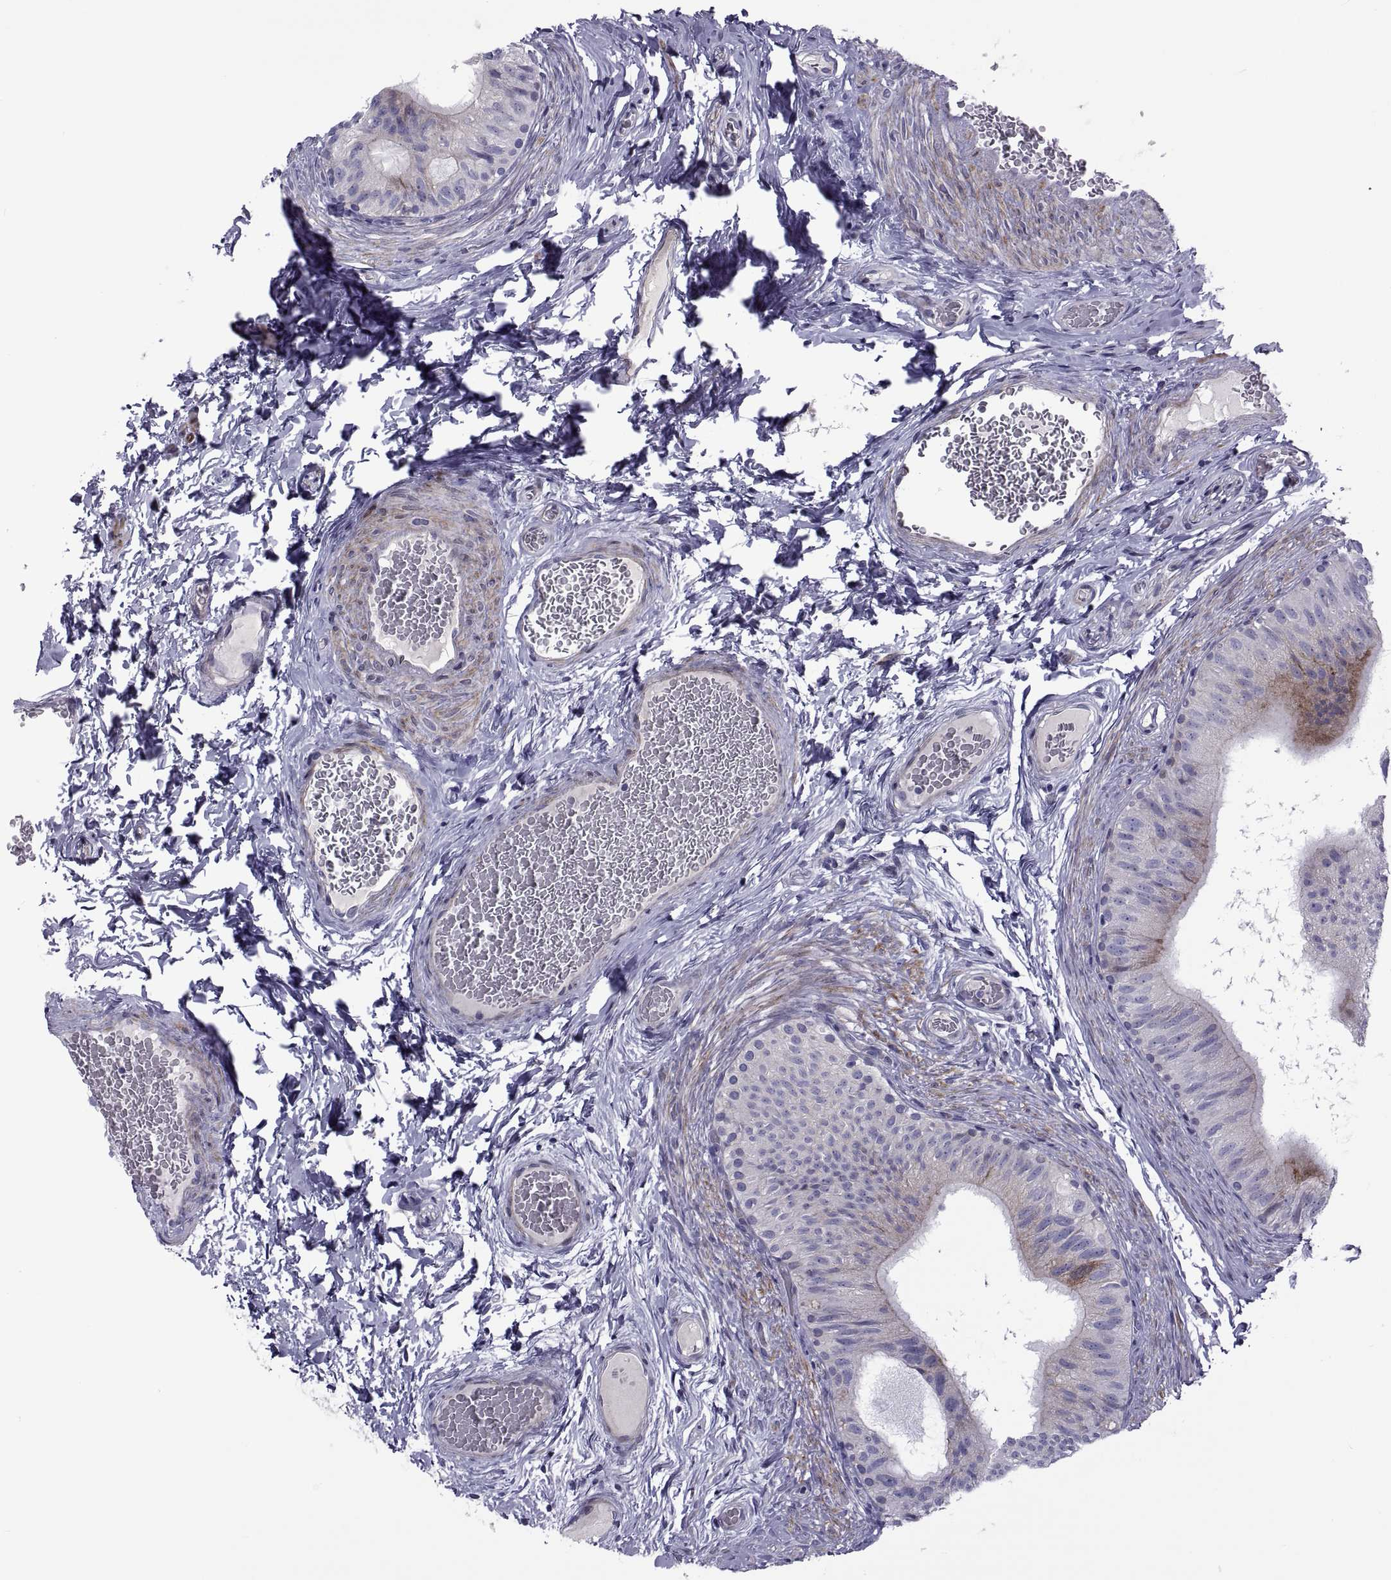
{"staining": {"intensity": "moderate", "quantity": "<25%", "location": "cytoplasmic/membranous"}, "tissue": "epididymis", "cell_type": "Glandular cells", "image_type": "normal", "snomed": [{"axis": "morphology", "description": "Normal tissue, NOS"}, {"axis": "topography", "description": "Epididymis"}, {"axis": "topography", "description": "Vas deferens"}], "caption": "An image of epididymis stained for a protein shows moderate cytoplasmic/membranous brown staining in glandular cells.", "gene": "TMEM158", "patient": {"sex": "male", "age": 23}}